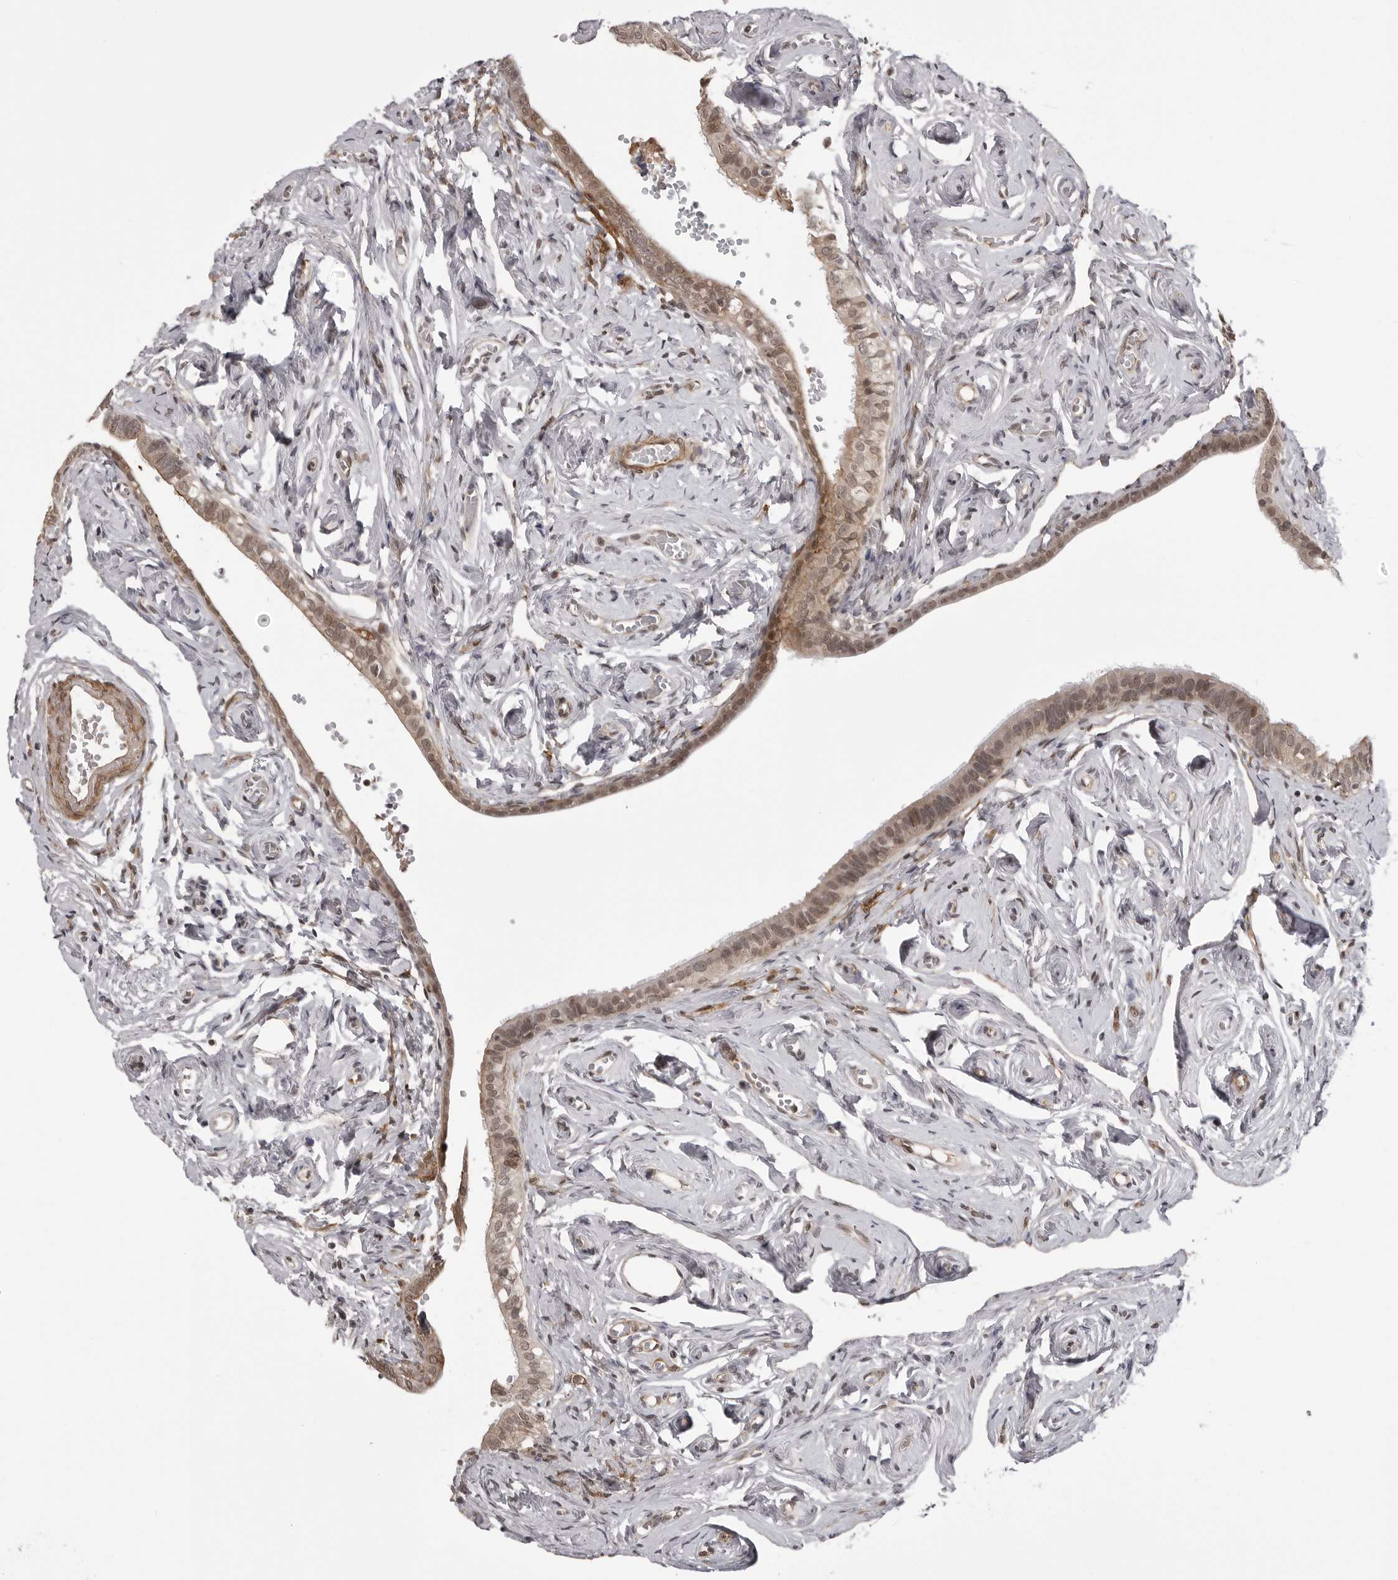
{"staining": {"intensity": "moderate", "quantity": ">75%", "location": "cytoplasmic/membranous,nuclear"}, "tissue": "fallopian tube", "cell_type": "Glandular cells", "image_type": "normal", "snomed": [{"axis": "morphology", "description": "Normal tissue, NOS"}, {"axis": "topography", "description": "Fallopian tube"}], "caption": "Normal fallopian tube shows moderate cytoplasmic/membranous,nuclear expression in about >75% of glandular cells.", "gene": "SORBS1", "patient": {"sex": "female", "age": 71}}